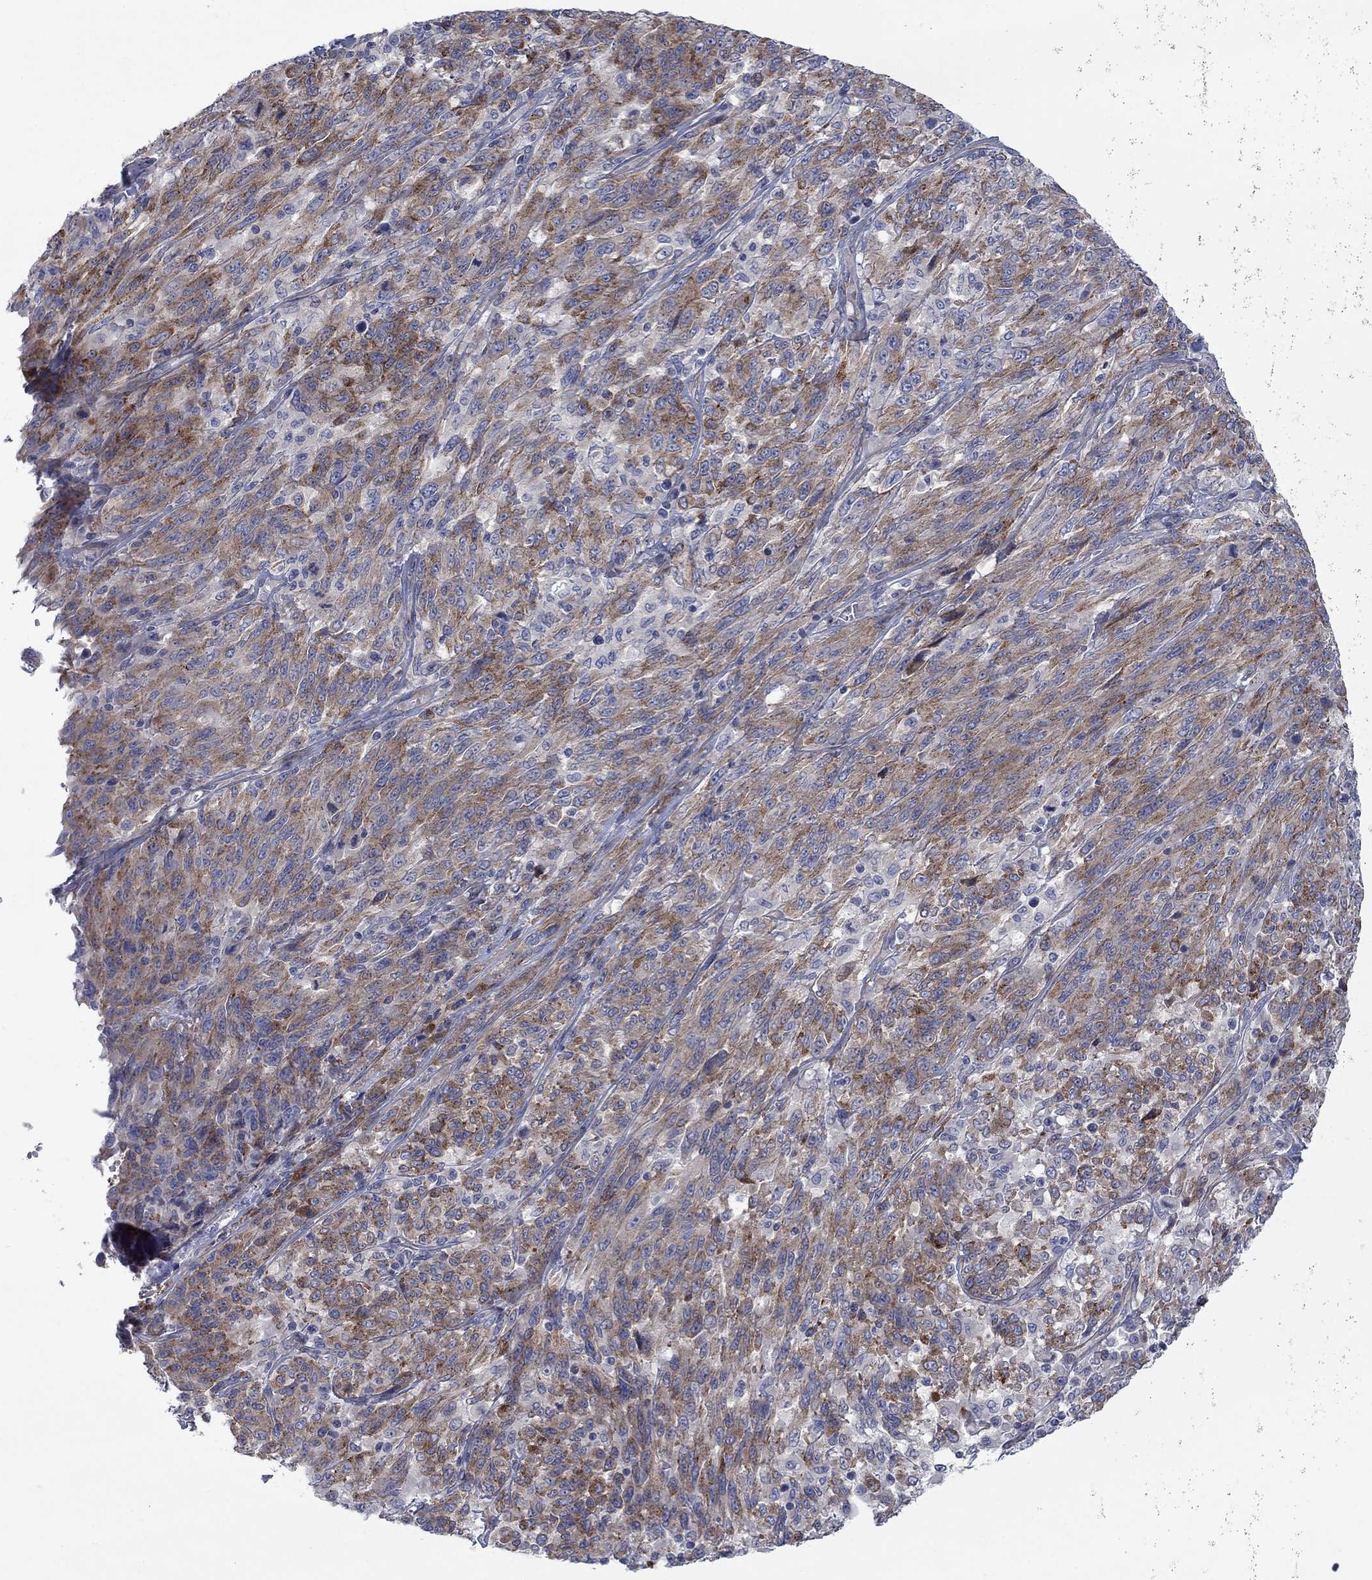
{"staining": {"intensity": "moderate", "quantity": "25%-75%", "location": "cytoplasmic/membranous"}, "tissue": "melanoma", "cell_type": "Tumor cells", "image_type": "cancer", "snomed": [{"axis": "morphology", "description": "Malignant melanoma, NOS"}, {"axis": "topography", "description": "Skin"}], "caption": "Immunohistochemical staining of melanoma demonstrates medium levels of moderate cytoplasmic/membranous protein positivity in about 25%-75% of tumor cells.", "gene": "FXR1", "patient": {"sex": "female", "age": 91}}